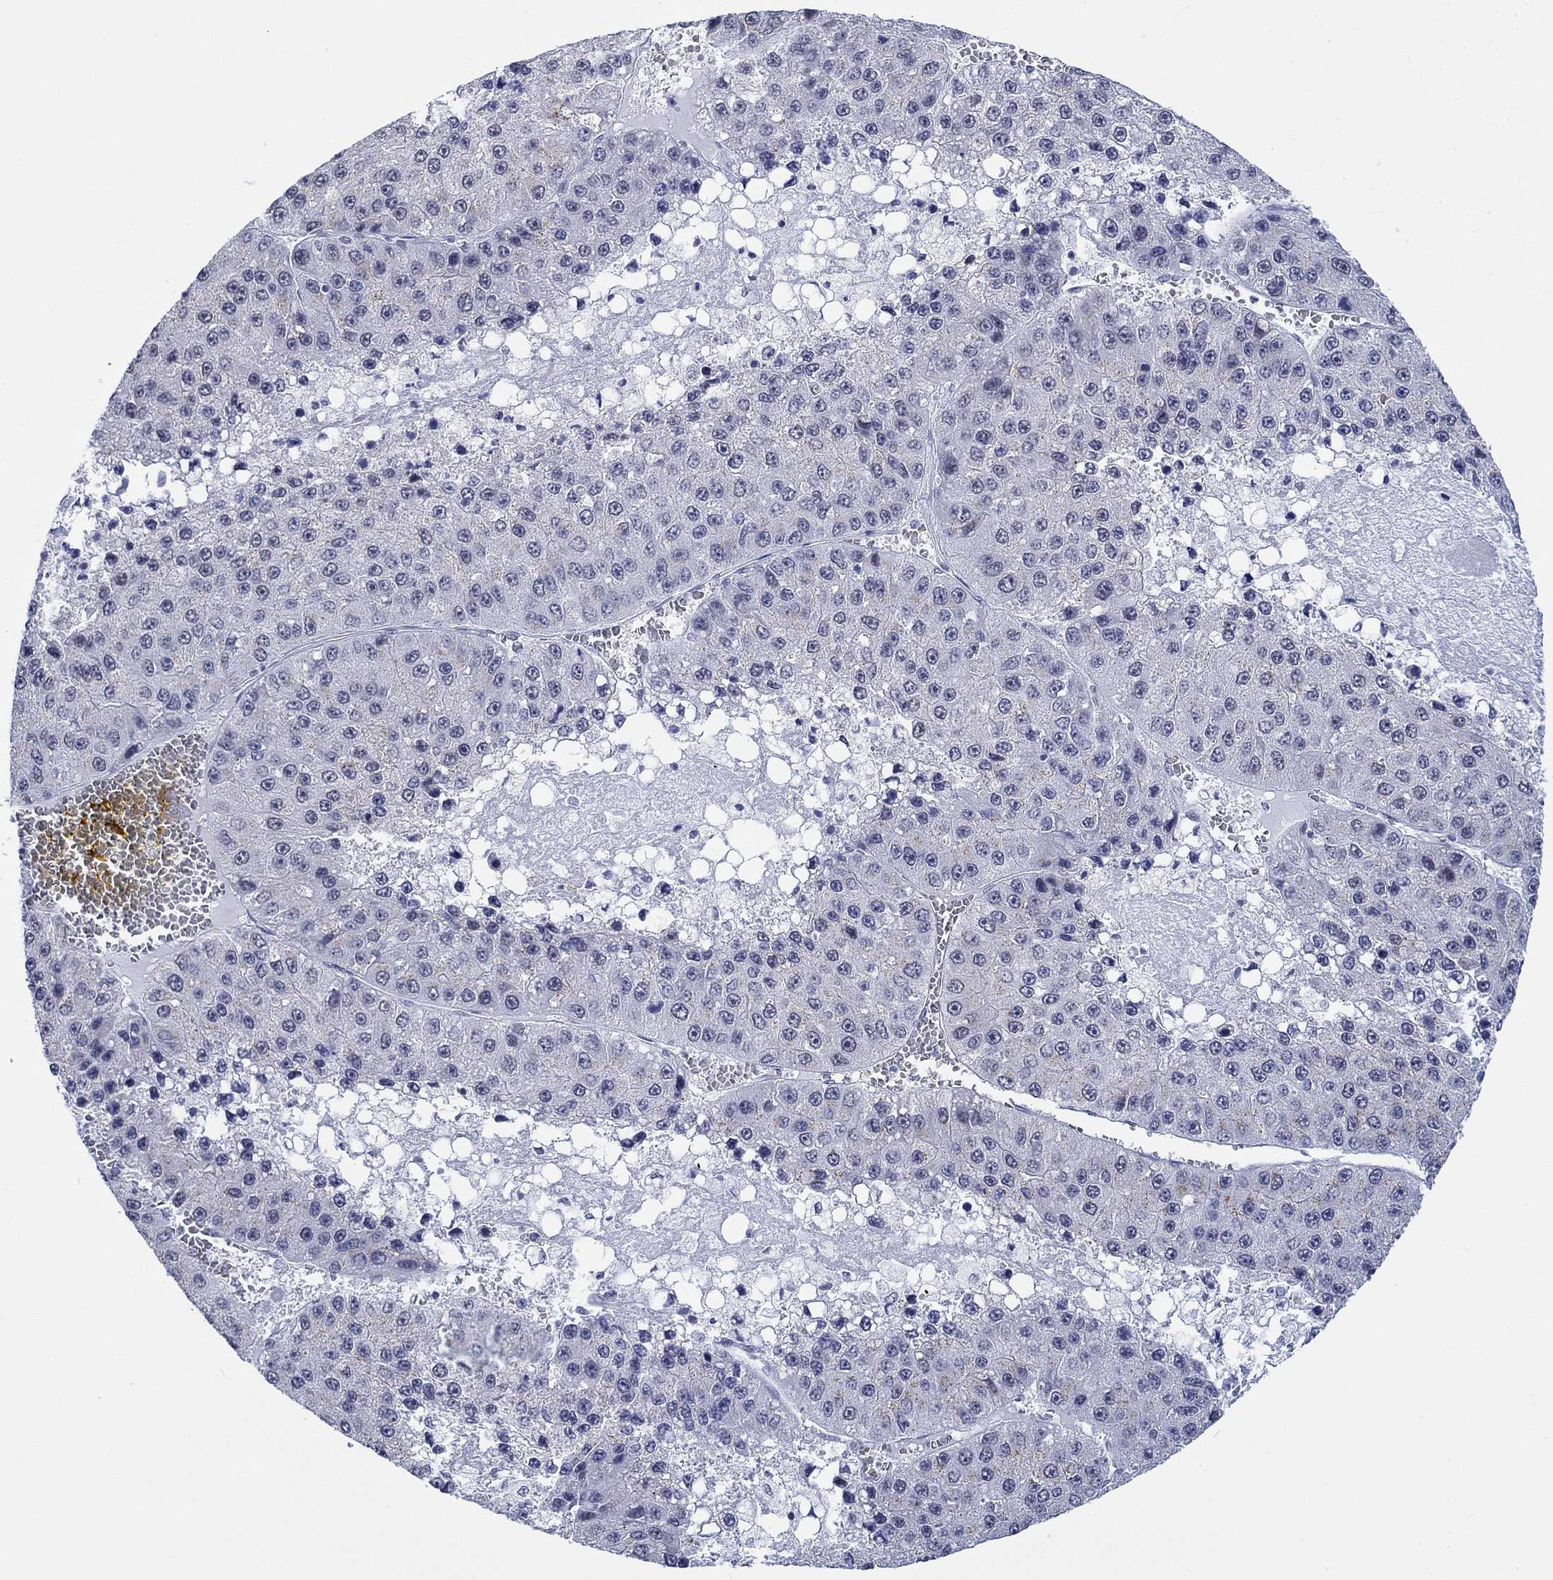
{"staining": {"intensity": "negative", "quantity": "none", "location": "none"}, "tissue": "liver cancer", "cell_type": "Tumor cells", "image_type": "cancer", "snomed": [{"axis": "morphology", "description": "Carcinoma, Hepatocellular, NOS"}, {"axis": "topography", "description": "Liver"}], "caption": "This is a photomicrograph of immunohistochemistry staining of liver cancer (hepatocellular carcinoma), which shows no expression in tumor cells.", "gene": "KRT76", "patient": {"sex": "female", "age": 73}}